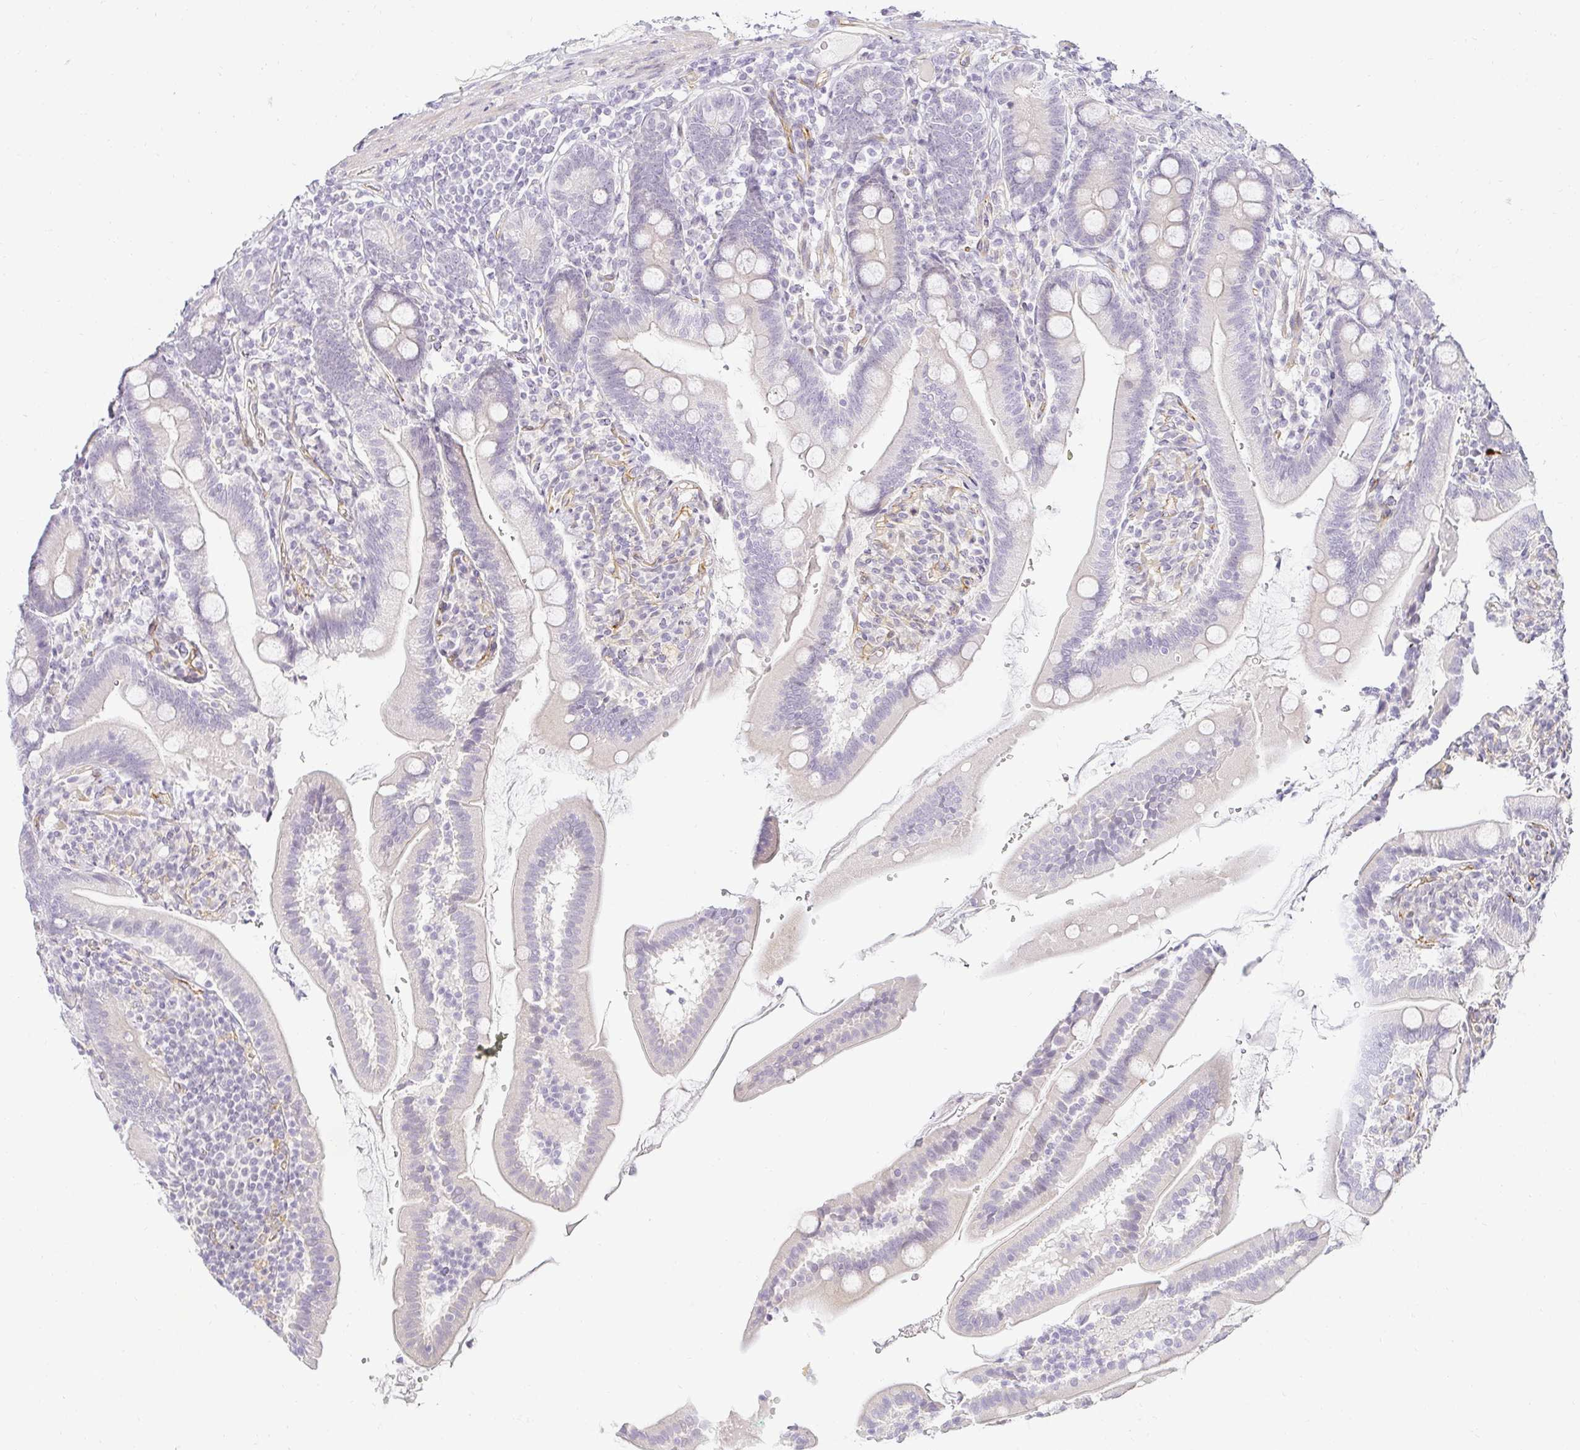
{"staining": {"intensity": "negative", "quantity": "none", "location": "none"}, "tissue": "duodenum", "cell_type": "Glandular cells", "image_type": "normal", "snomed": [{"axis": "morphology", "description": "Normal tissue, NOS"}, {"axis": "topography", "description": "Duodenum"}], "caption": "A high-resolution histopathology image shows immunohistochemistry (IHC) staining of normal duodenum, which exhibits no significant expression in glandular cells.", "gene": "ACAN", "patient": {"sex": "female", "age": 67}}